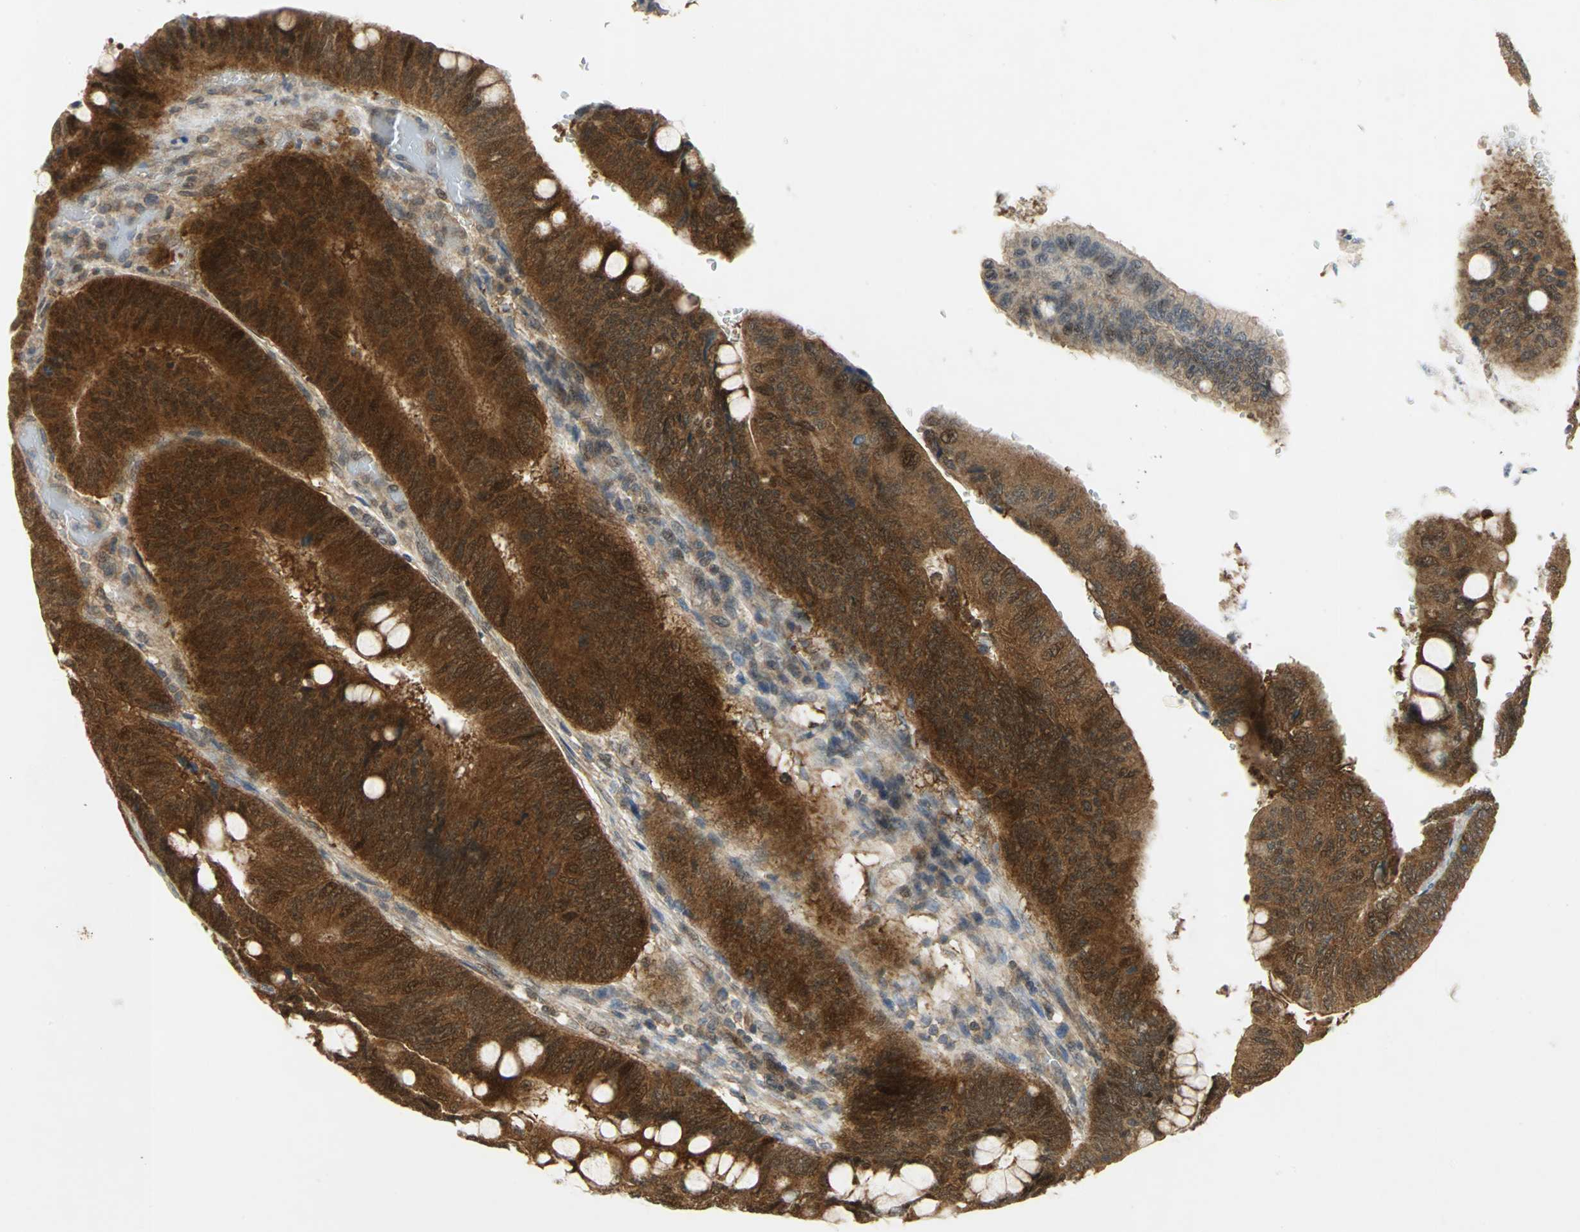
{"staining": {"intensity": "strong", "quantity": ">75%", "location": "cytoplasmic/membranous"}, "tissue": "colorectal cancer", "cell_type": "Tumor cells", "image_type": "cancer", "snomed": [{"axis": "morphology", "description": "Normal tissue, NOS"}, {"axis": "morphology", "description": "Adenocarcinoma, NOS"}, {"axis": "topography", "description": "Rectum"}], "caption": "Immunohistochemical staining of human colorectal cancer demonstrates high levels of strong cytoplasmic/membranous protein expression in about >75% of tumor cells.", "gene": "PPIA", "patient": {"sex": "male", "age": 92}}